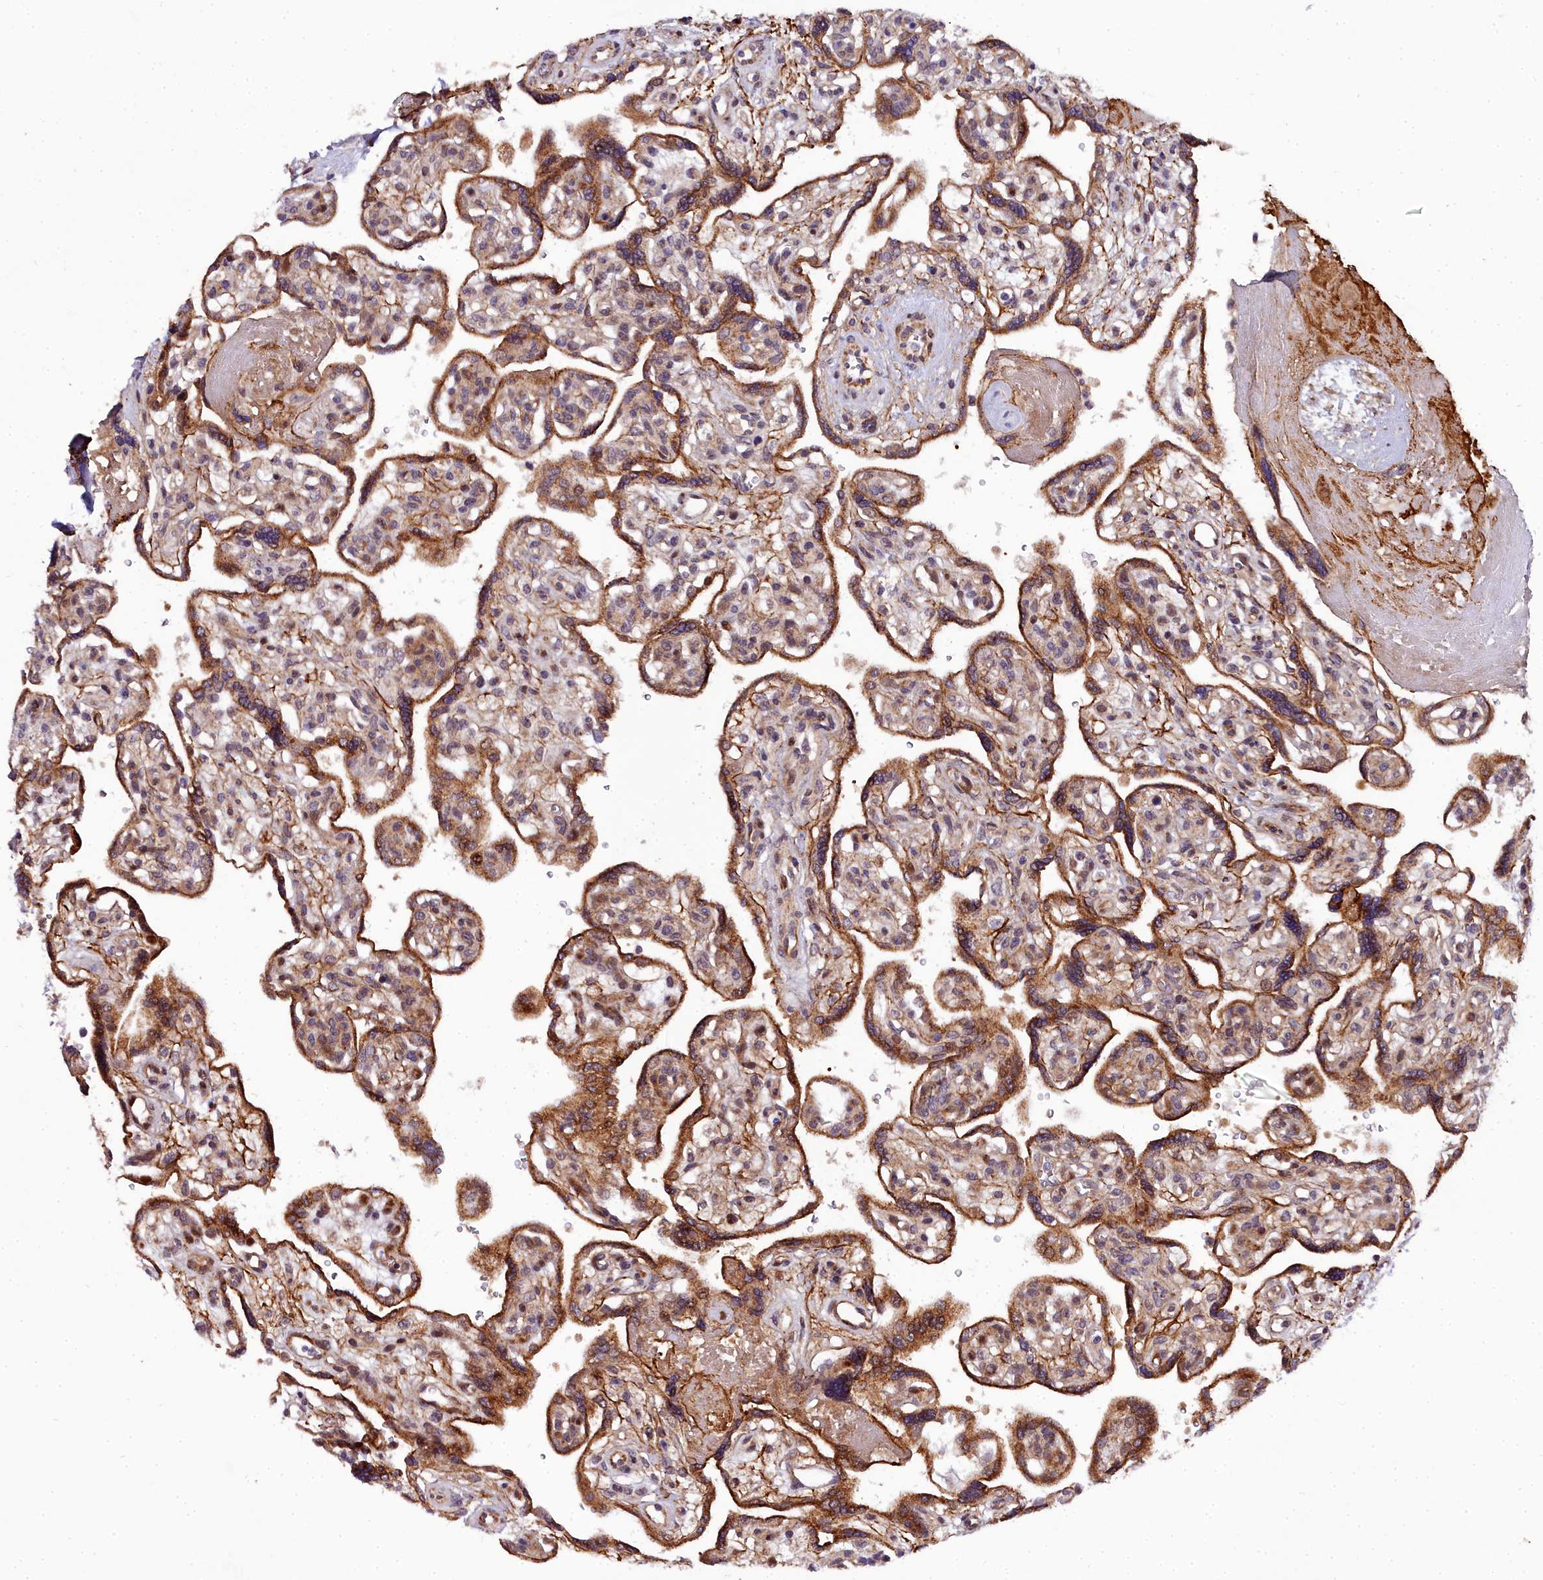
{"staining": {"intensity": "strong", "quantity": ">75%", "location": "cytoplasmic/membranous"}, "tissue": "placenta", "cell_type": "Trophoblastic cells", "image_type": "normal", "snomed": [{"axis": "morphology", "description": "Normal tissue, NOS"}, {"axis": "topography", "description": "Placenta"}], "caption": "Immunohistochemical staining of benign human placenta shows strong cytoplasmic/membranous protein expression in approximately >75% of trophoblastic cells. The protein of interest is shown in brown color, while the nuclei are stained blue.", "gene": "MRPS11", "patient": {"sex": "female", "age": 39}}